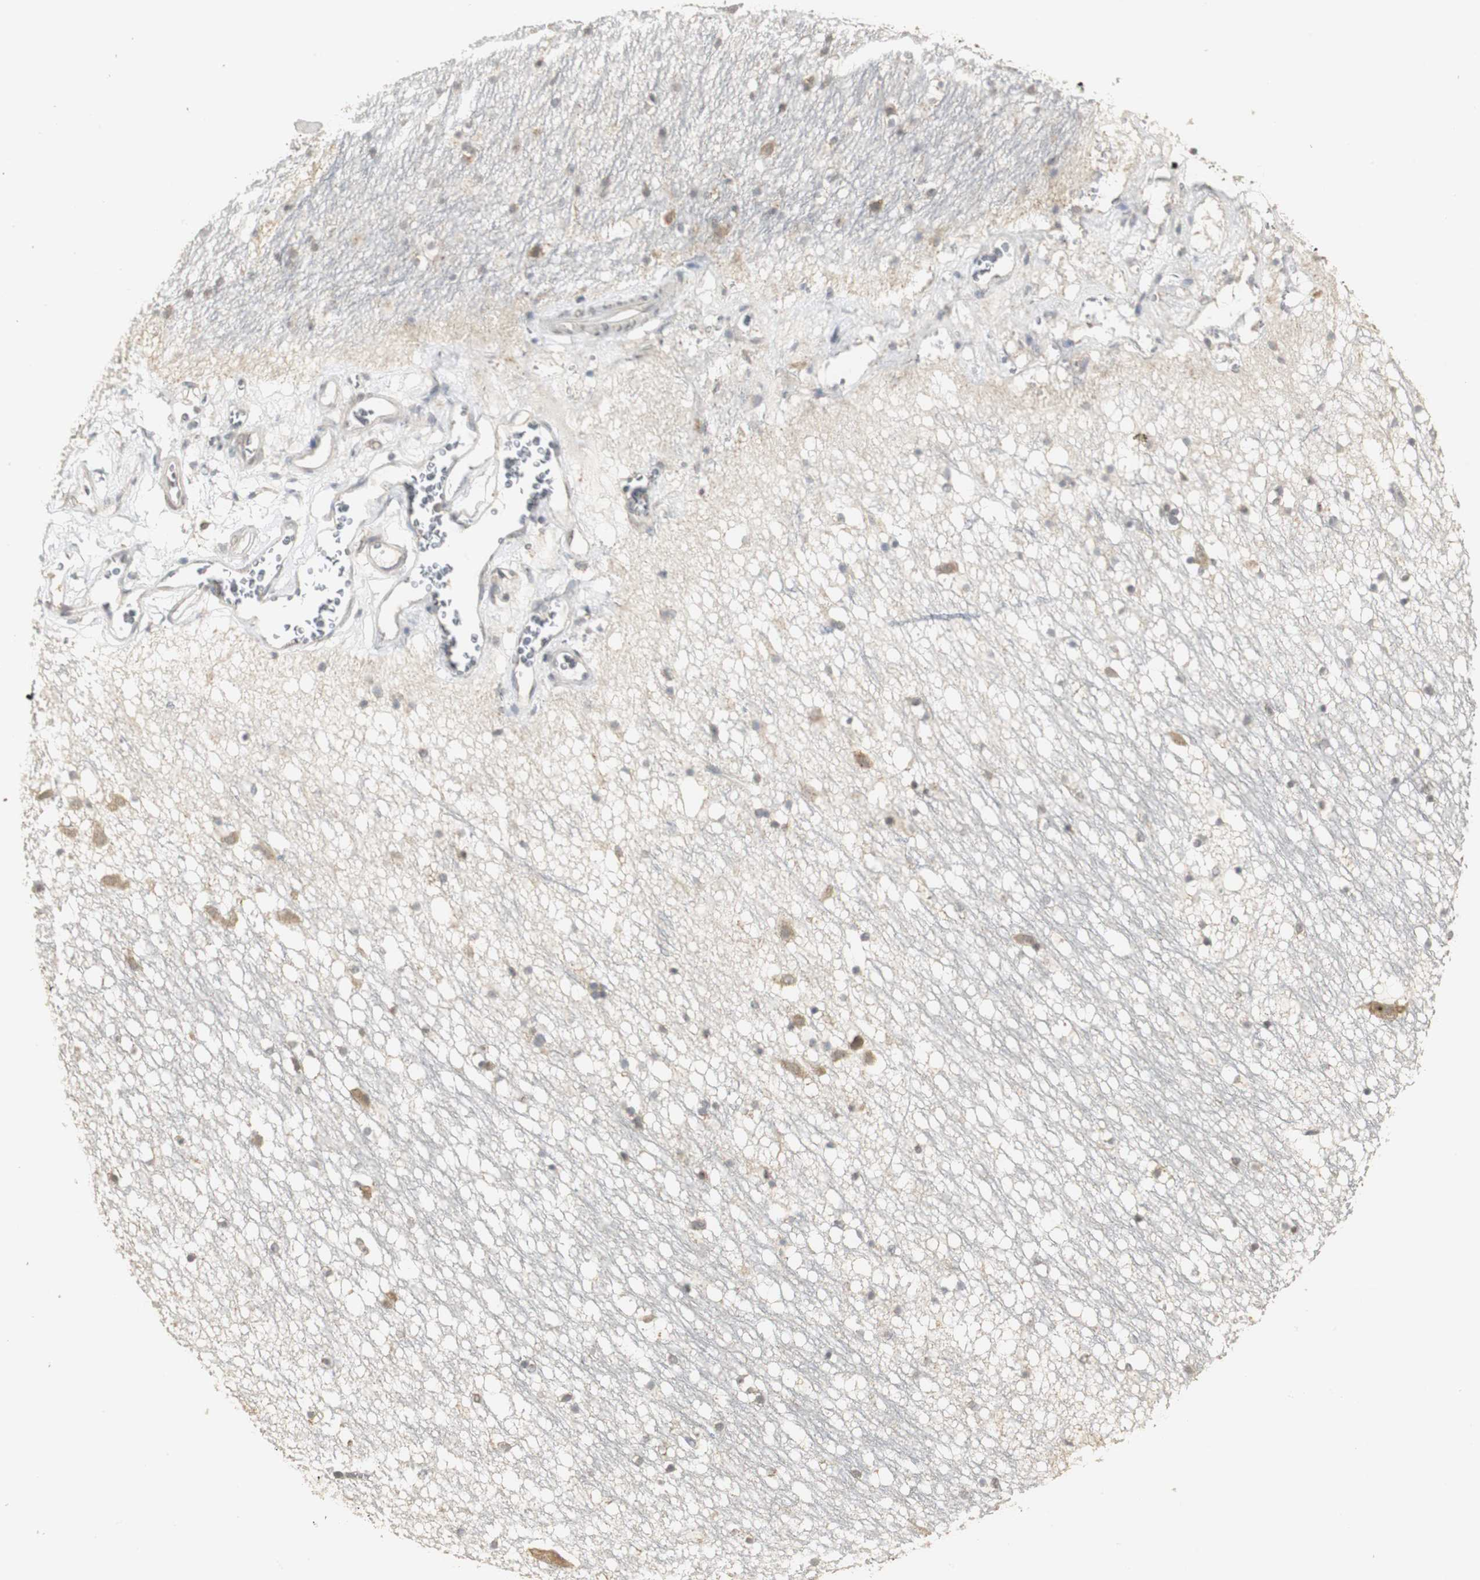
{"staining": {"intensity": "moderate", "quantity": "25%-75%", "location": "cytoplasmic/membranous,nuclear"}, "tissue": "hippocampus", "cell_type": "Glial cells", "image_type": "normal", "snomed": [{"axis": "morphology", "description": "Normal tissue, NOS"}, {"axis": "topography", "description": "Hippocampus"}], "caption": "Moderate cytoplasmic/membranous,nuclear protein staining is appreciated in about 25%-75% of glial cells in hippocampus. The protein is stained brown, and the nuclei are stained in blue (DAB IHC with brightfield microscopy, high magnification).", "gene": "ELOA", "patient": {"sex": "male", "age": 45}}